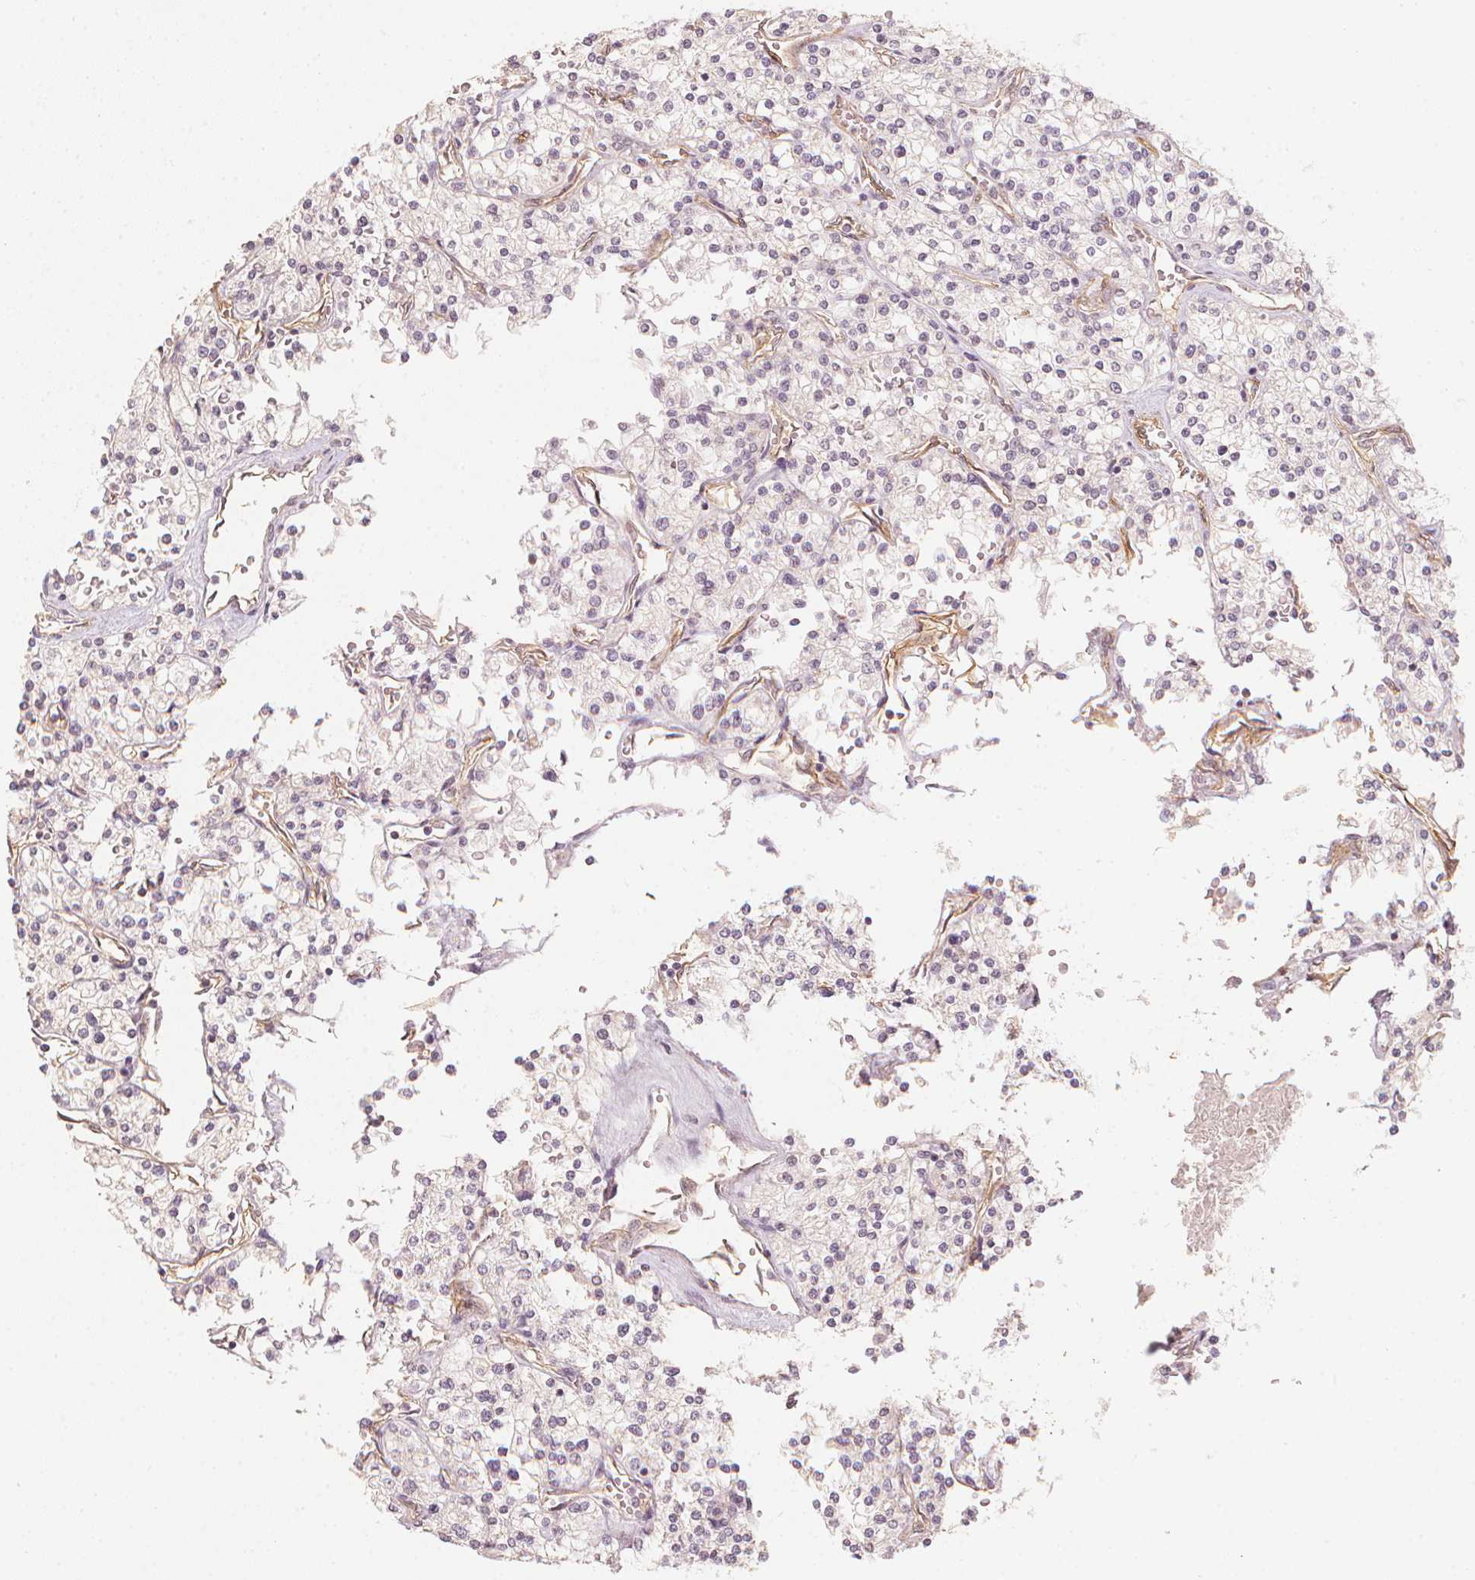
{"staining": {"intensity": "negative", "quantity": "none", "location": "none"}, "tissue": "renal cancer", "cell_type": "Tumor cells", "image_type": "cancer", "snomed": [{"axis": "morphology", "description": "Adenocarcinoma, NOS"}, {"axis": "topography", "description": "Kidney"}], "caption": "Tumor cells show no significant staining in renal cancer (adenocarcinoma).", "gene": "CIB1", "patient": {"sex": "male", "age": 80}}